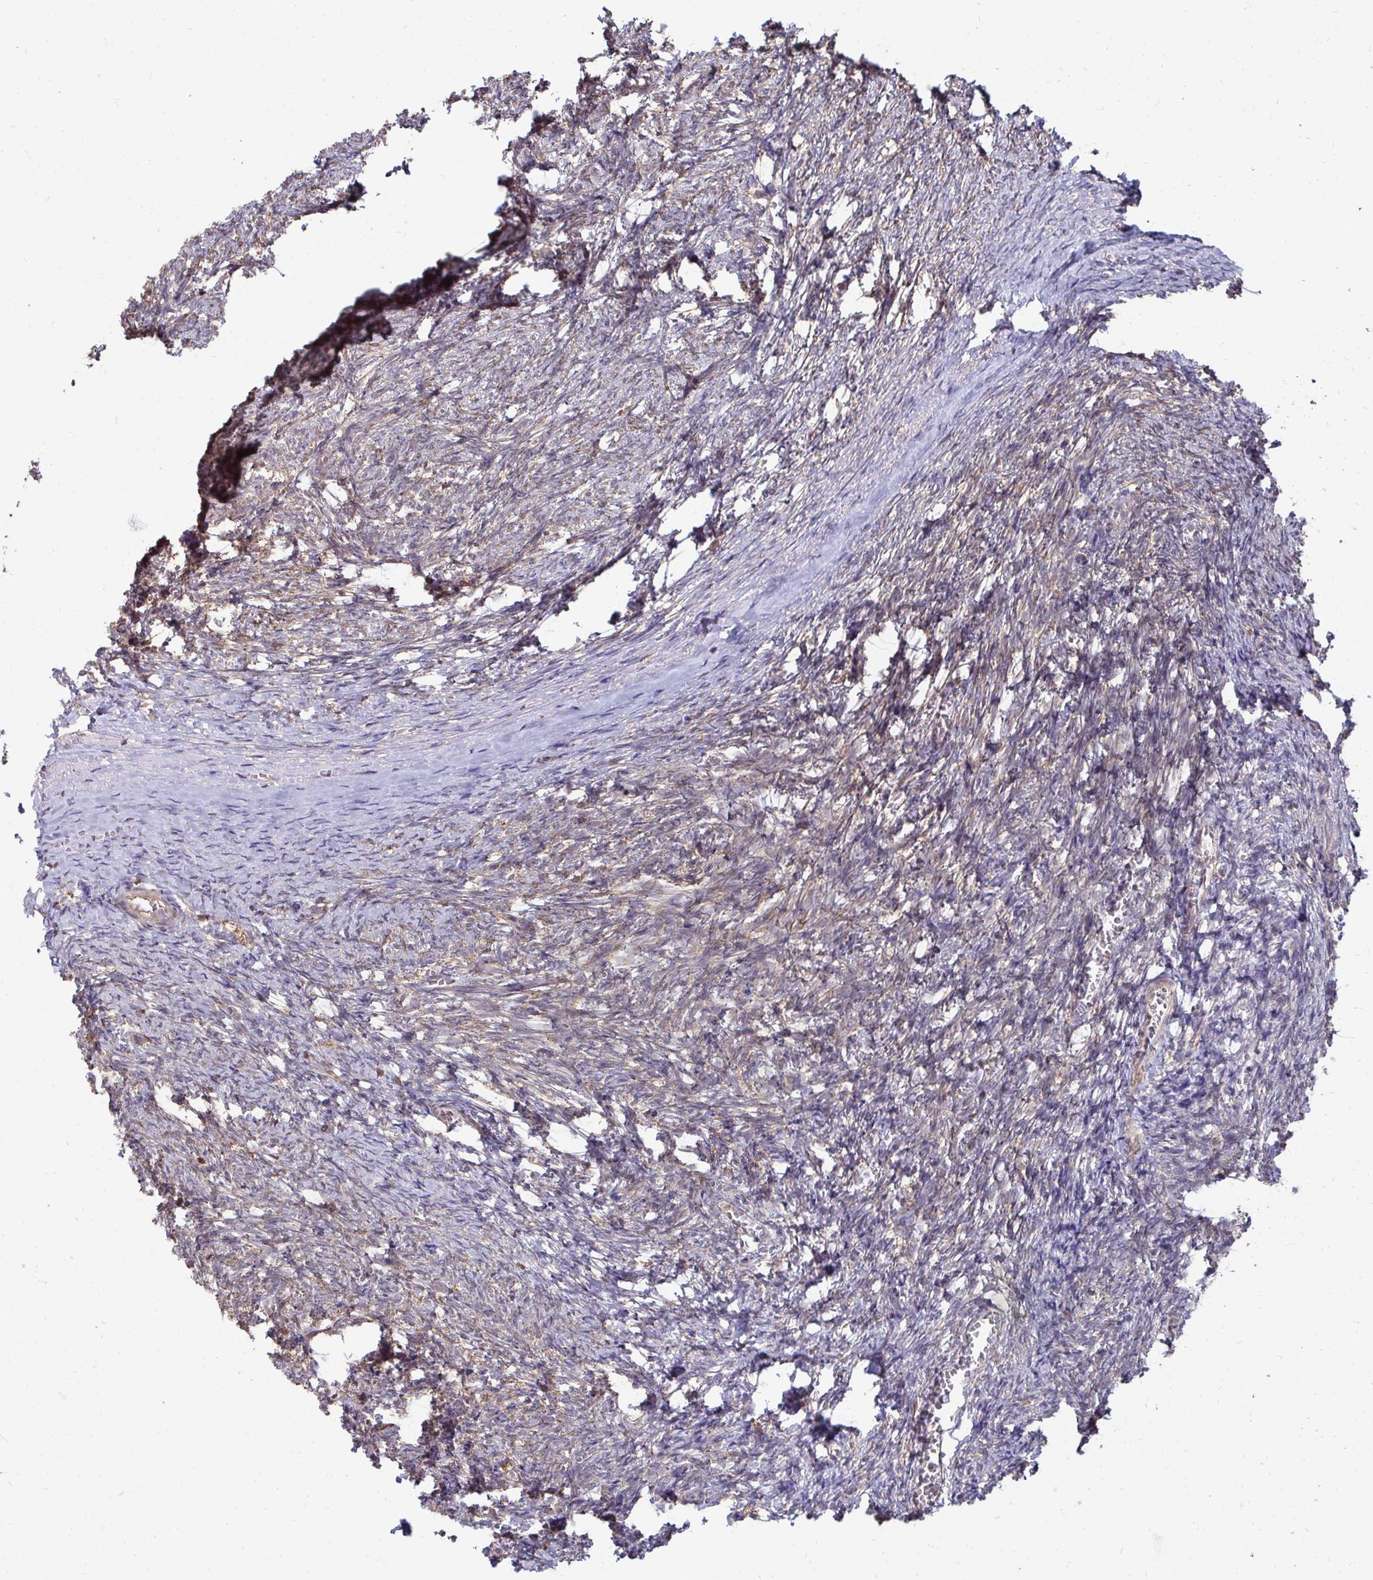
{"staining": {"intensity": "strong", "quantity": ">75%", "location": "cytoplasmic/membranous"}, "tissue": "ovary", "cell_type": "Follicle cells", "image_type": "normal", "snomed": [{"axis": "morphology", "description": "Normal tissue, NOS"}, {"axis": "topography", "description": "Ovary"}], "caption": "Protein staining of normal ovary shows strong cytoplasmic/membranous expression in about >75% of follicle cells.", "gene": "DNAJA2", "patient": {"sex": "female", "age": 41}}